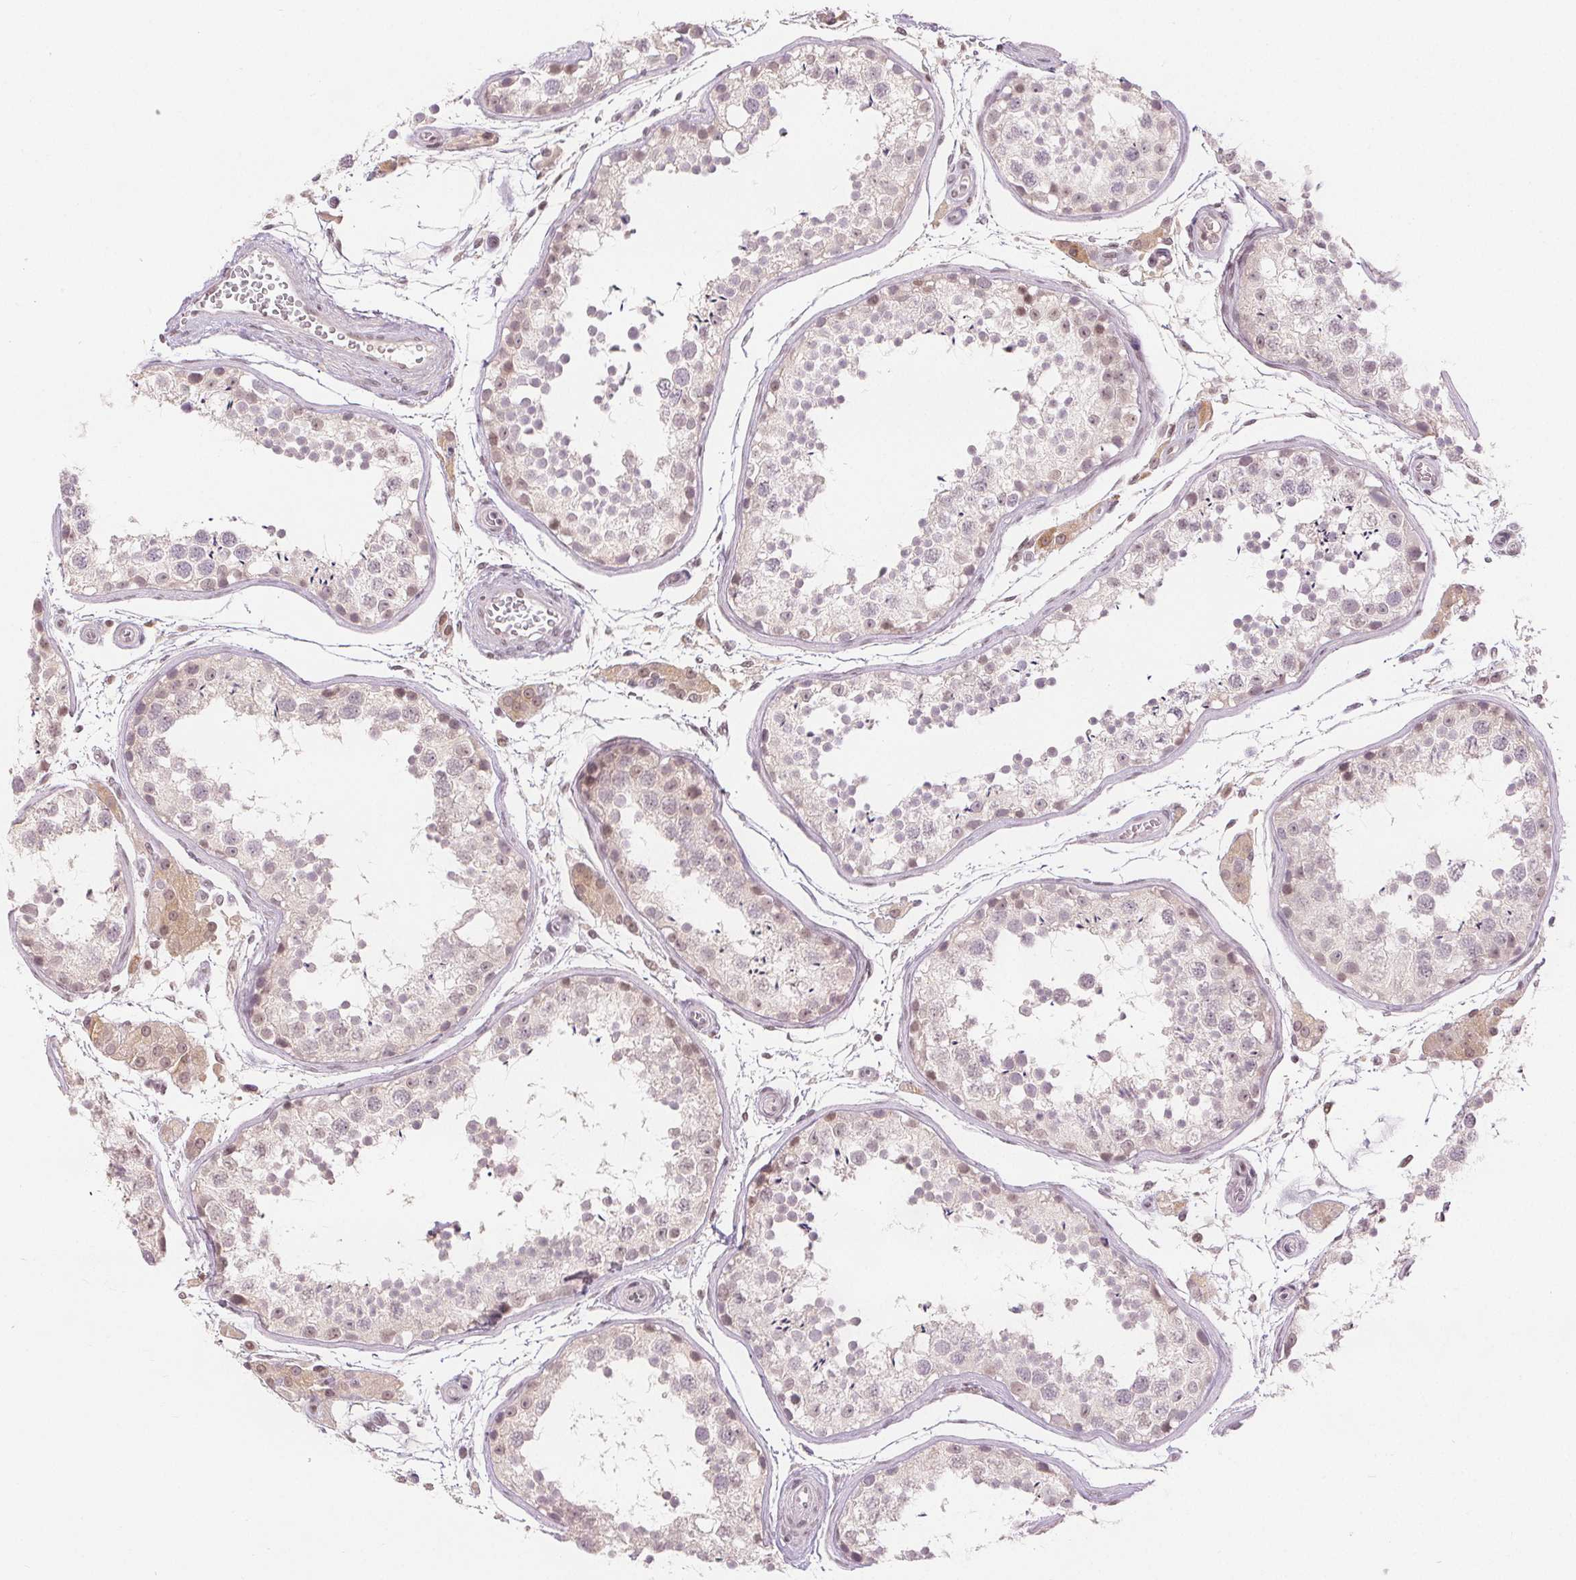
{"staining": {"intensity": "weak", "quantity": "<25%", "location": "nuclear"}, "tissue": "testis", "cell_type": "Cells in seminiferous ducts", "image_type": "normal", "snomed": [{"axis": "morphology", "description": "Normal tissue, NOS"}, {"axis": "topography", "description": "Testis"}], "caption": "Immunohistochemistry (IHC) micrograph of unremarkable human testis stained for a protein (brown), which exhibits no expression in cells in seminiferous ducts.", "gene": "DEK", "patient": {"sex": "male", "age": 29}}